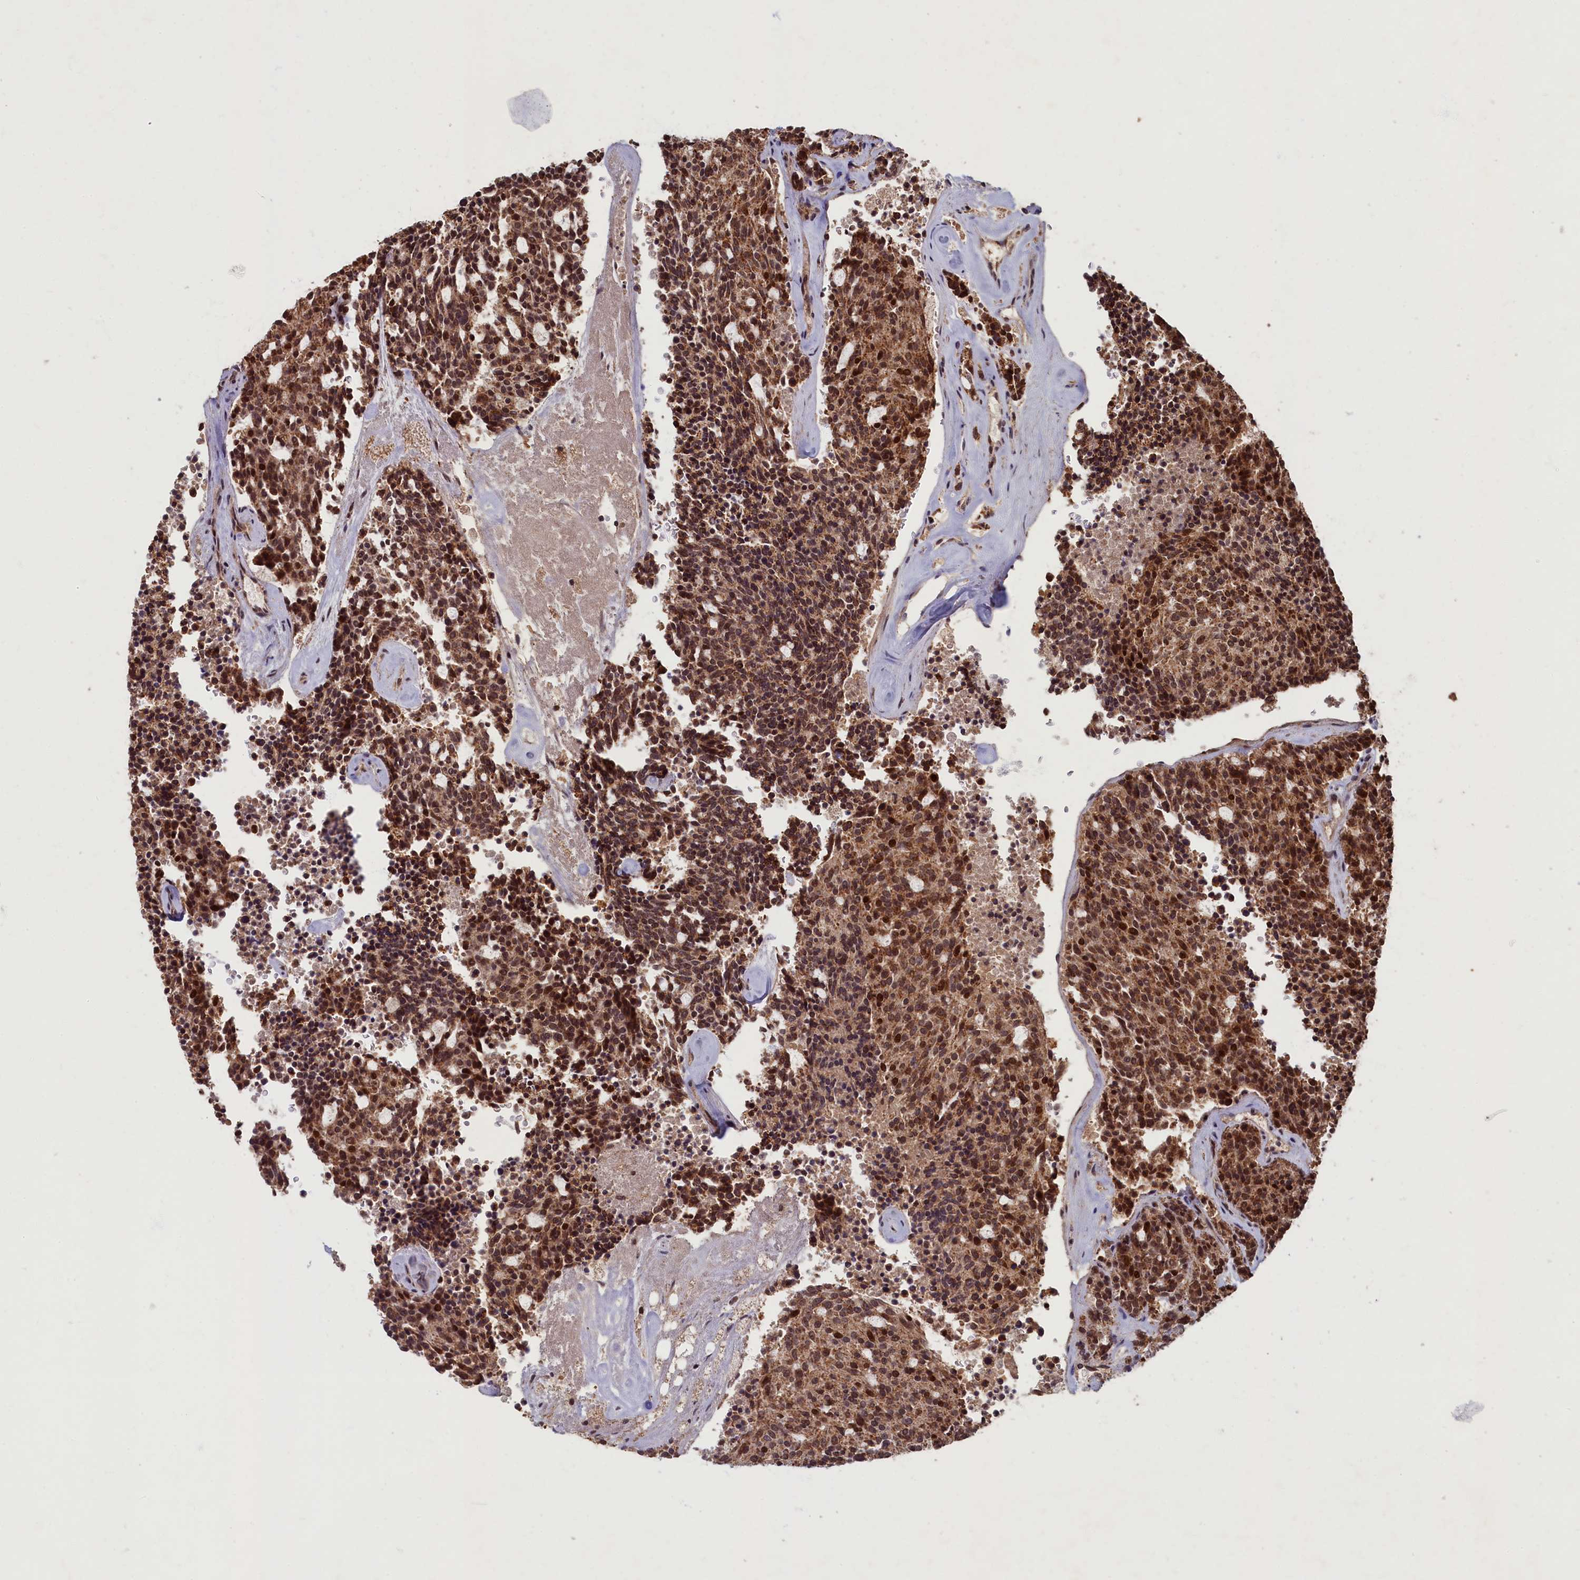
{"staining": {"intensity": "strong", "quantity": ">75%", "location": "cytoplasmic/membranous,nuclear"}, "tissue": "carcinoid", "cell_type": "Tumor cells", "image_type": "cancer", "snomed": [{"axis": "morphology", "description": "Carcinoid, malignant, NOS"}, {"axis": "topography", "description": "Pancreas"}], "caption": "Human carcinoid stained with a brown dye shows strong cytoplasmic/membranous and nuclear positive staining in about >75% of tumor cells.", "gene": "BRCA1", "patient": {"sex": "female", "age": 54}}